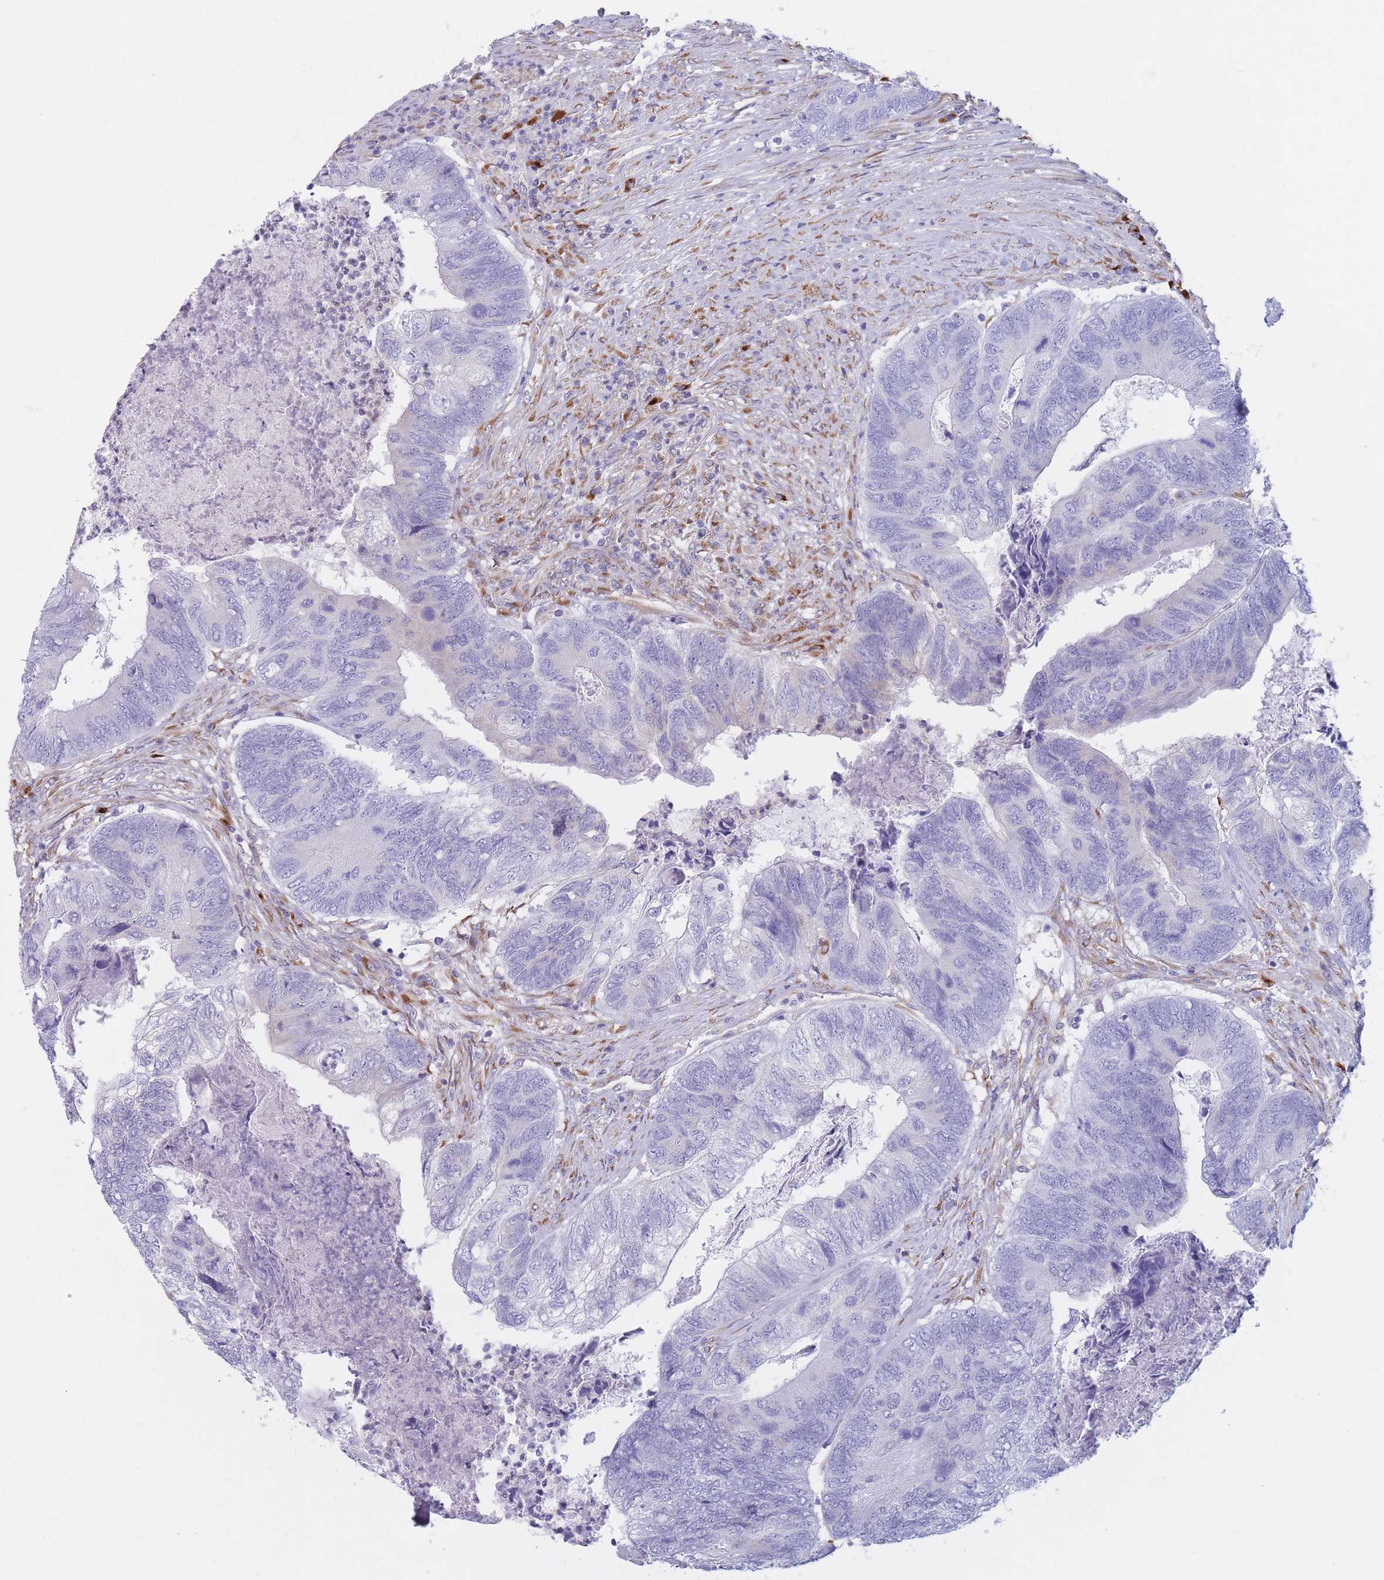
{"staining": {"intensity": "negative", "quantity": "none", "location": "none"}, "tissue": "colorectal cancer", "cell_type": "Tumor cells", "image_type": "cancer", "snomed": [{"axis": "morphology", "description": "Adenocarcinoma, NOS"}, {"axis": "topography", "description": "Colon"}], "caption": "A high-resolution histopathology image shows IHC staining of adenocarcinoma (colorectal), which exhibits no significant positivity in tumor cells. (DAB (3,3'-diaminobenzidine) immunohistochemistry (IHC) with hematoxylin counter stain).", "gene": "MRPL30", "patient": {"sex": "female", "age": 67}}